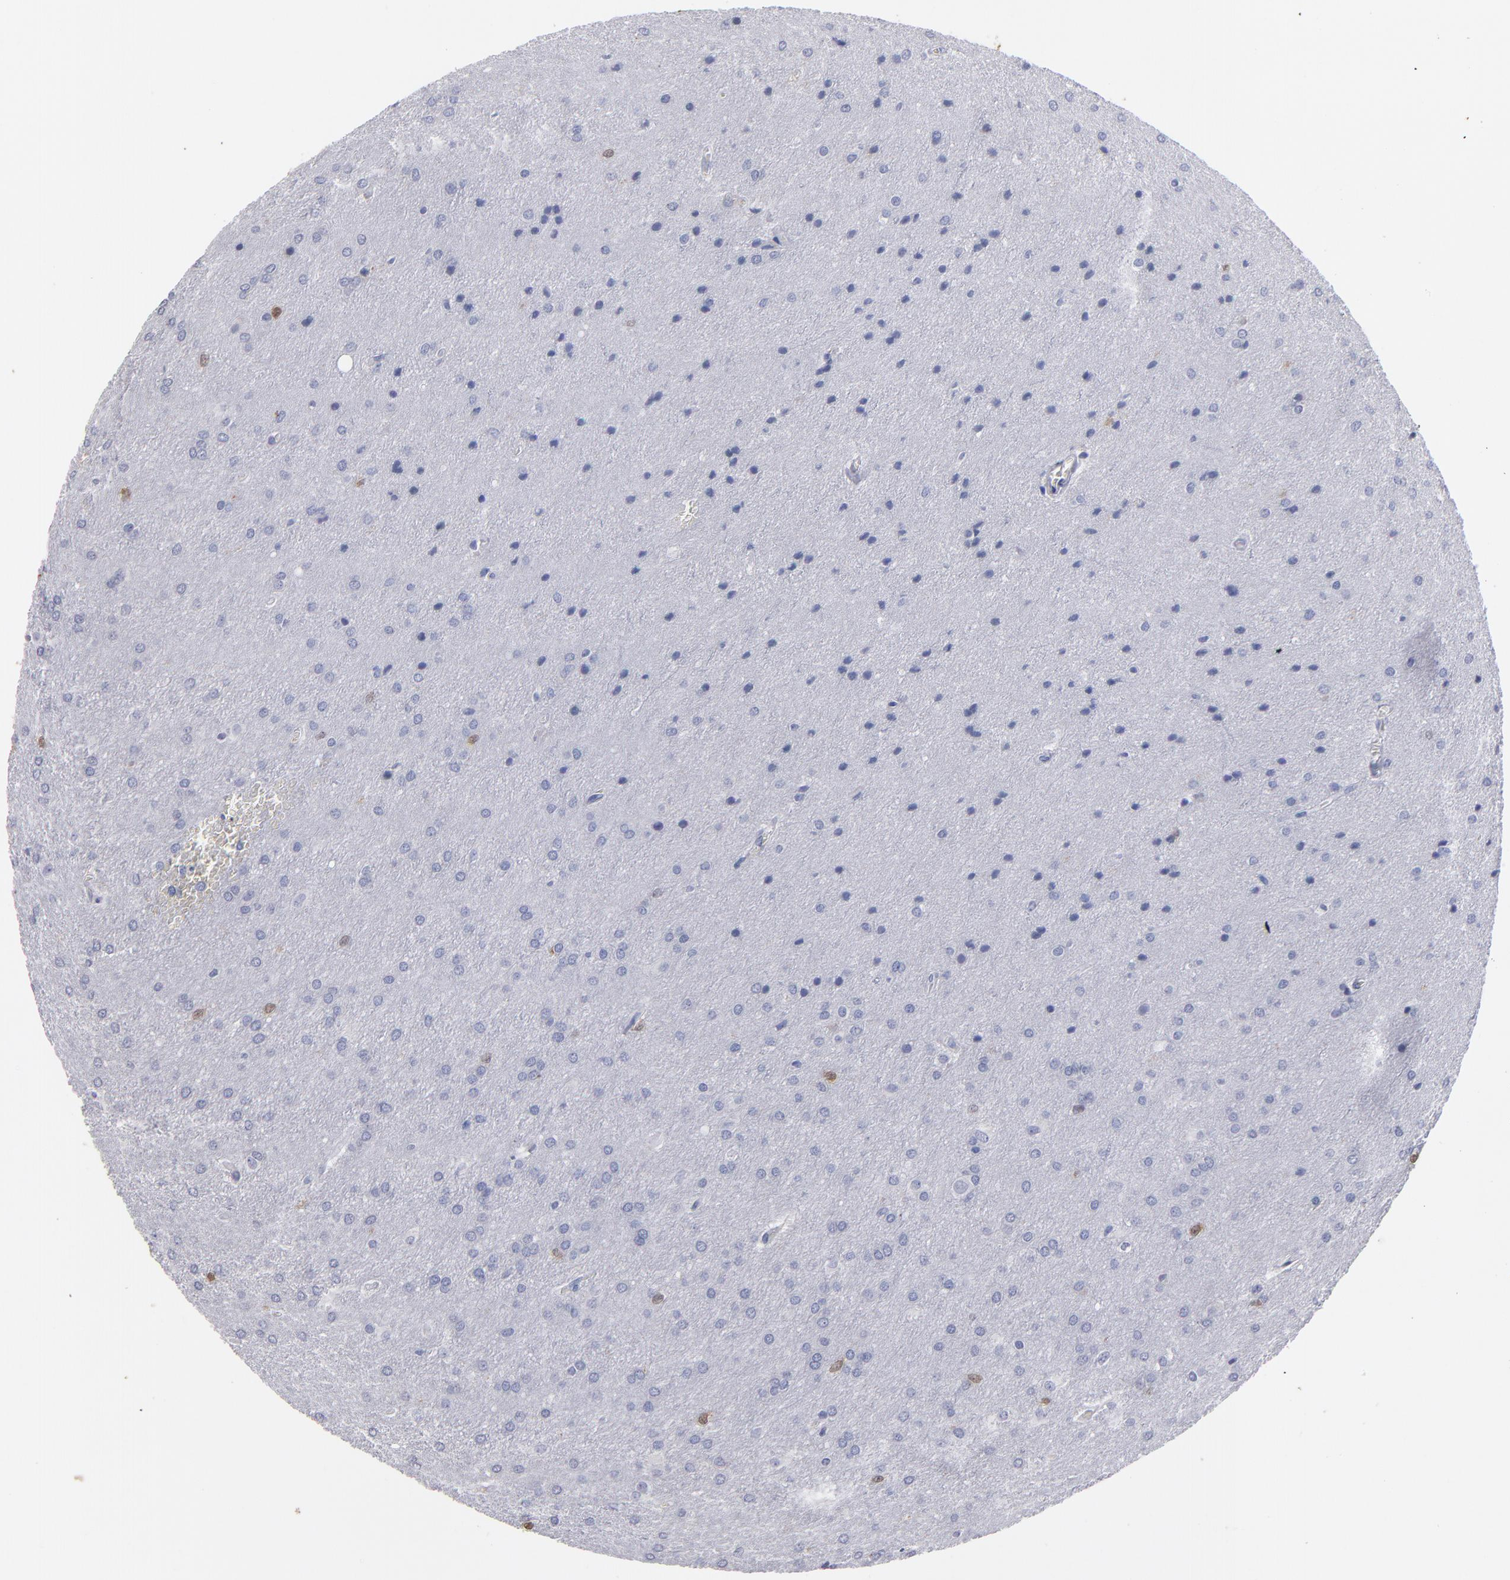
{"staining": {"intensity": "moderate", "quantity": "<25%", "location": "cytoplasmic/membranous,nuclear"}, "tissue": "glioma", "cell_type": "Tumor cells", "image_type": "cancer", "snomed": [{"axis": "morphology", "description": "Glioma, malignant, Low grade"}, {"axis": "topography", "description": "Brain"}], "caption": "A low amount of moderate cytoplasmic/membranous and nuclear expression is identified in approximately <25% of tumor cells in malignant low-grade glioma tissue.", "gene": "FABP4", "patient": {"sex": "female", "age": 32}}